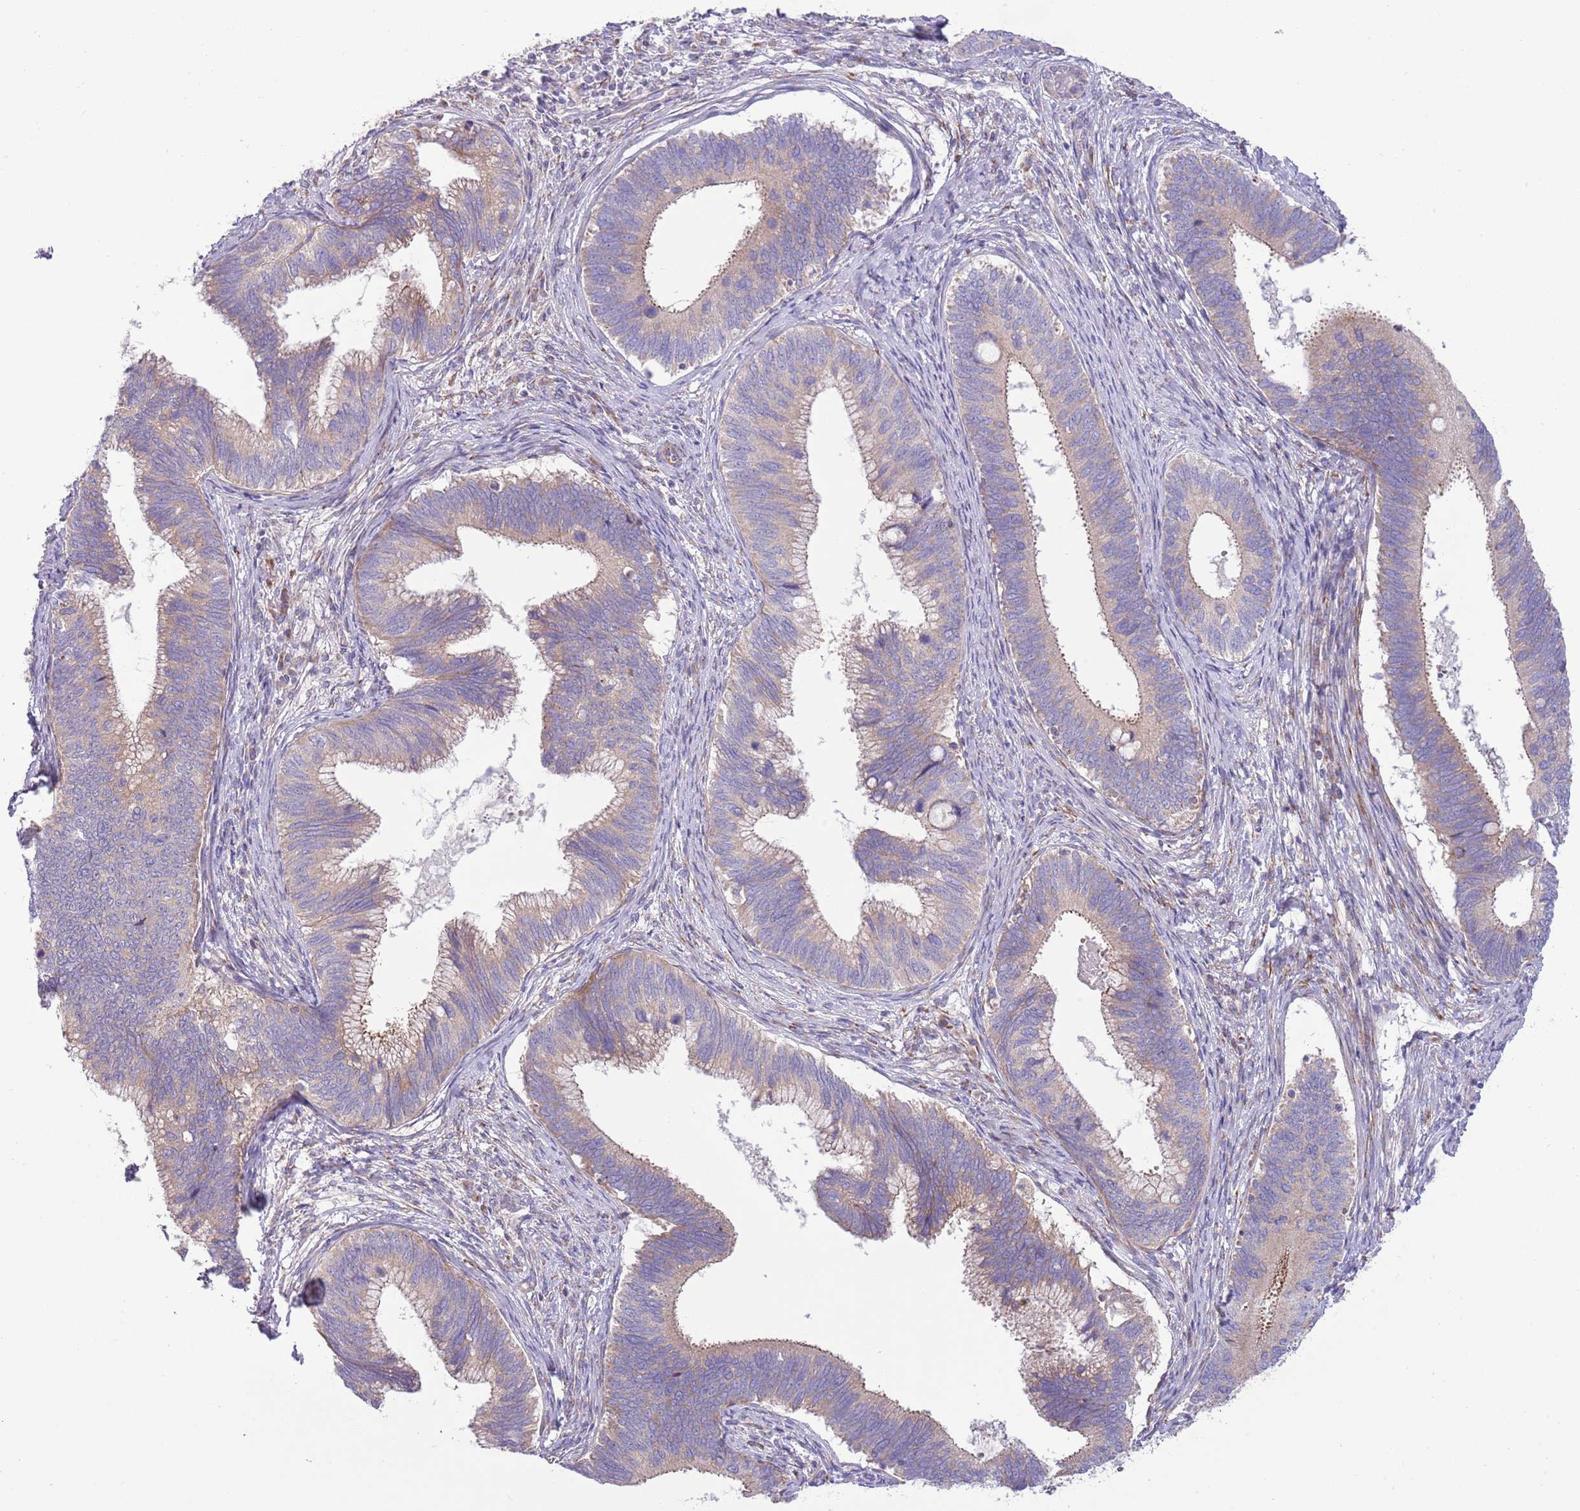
{"staining": {"intensity": "weak", "quantity": "25%-75%", "location": "cytoplasmic/membranous"}, "tissue": "cervical cancer", "cell_type": "Tumor cells", "image_type": "cancer", "snomed": [{"axis": "morphology", "description": "Adenocarcinoma, NOS"}, {"axis": "topography", "description": "Cervix"}], "caption": "A photomicrograph of human cervical adenocarcinoma stained for a protein demonstrates weak cytoplasmic/membranous brown staining in tumor cells. (DAB (3,3'-diaminobenzidine) IHC with brightfield microscopy, high magnification).", "gene": "TOMM5", "patient": {"sex": "female", "age": 42}}